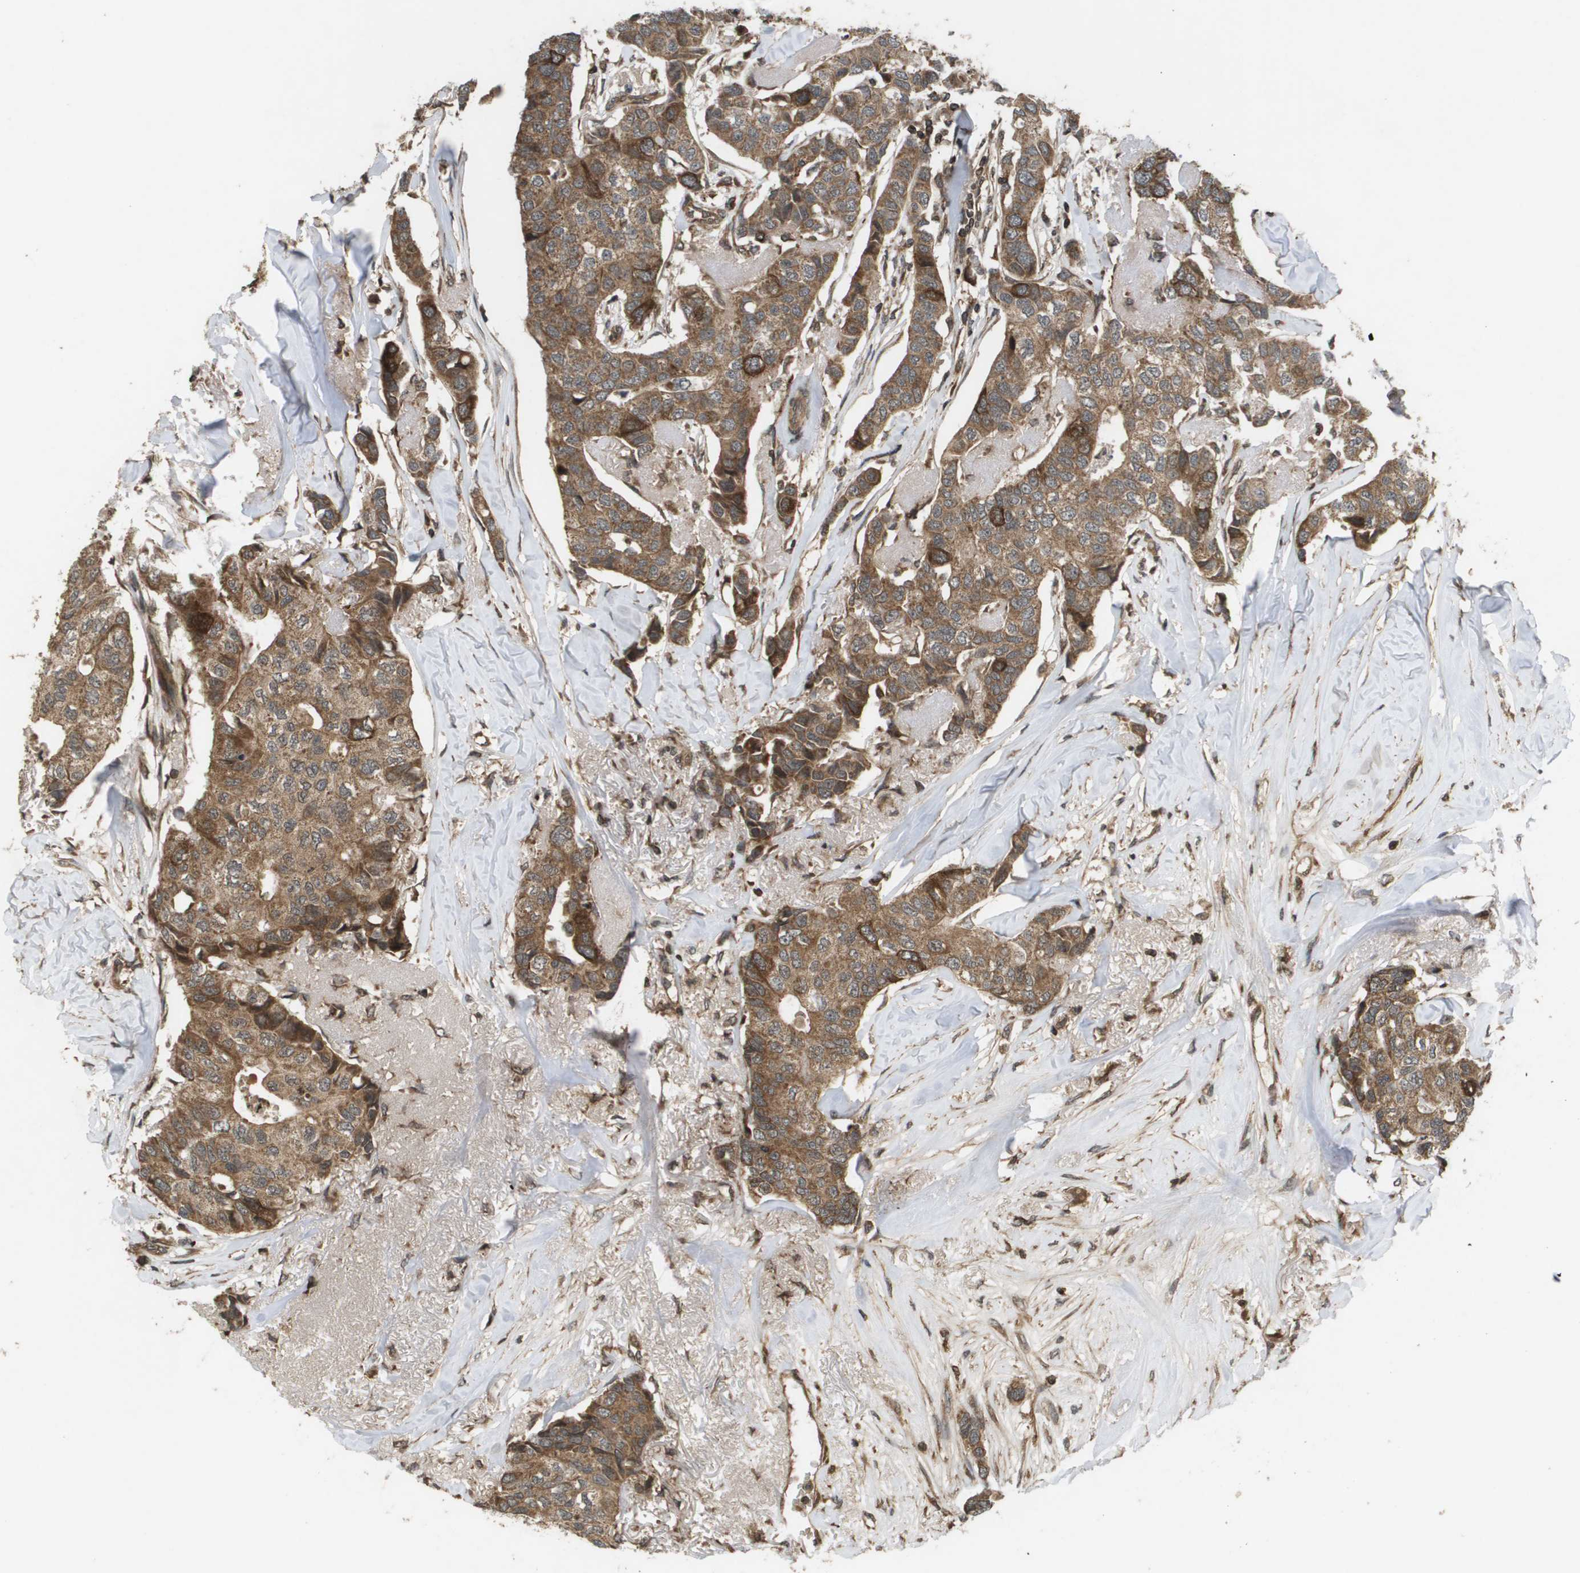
{"staining": {"intensity": "strong", "quantity": ">75%", "location": "cytoplasmic/membranous"}, "tissue": "breast cancer", "cell_type": "Tumor cells", "image_type": "cancer", "snomed": [{"axis": "morphology", "description": "Duct carcinoma"}, {"axis": "topography", "description": "Breast"}], "caption": "Brown immunohistochemical staining in human breast invasive ductal carcinoma reveals strong cytoplasmic/membranous expression in approximately >75% of tumor cells.", "gene": "KIF11", "patient": {"sex": "female", "age": 80}}